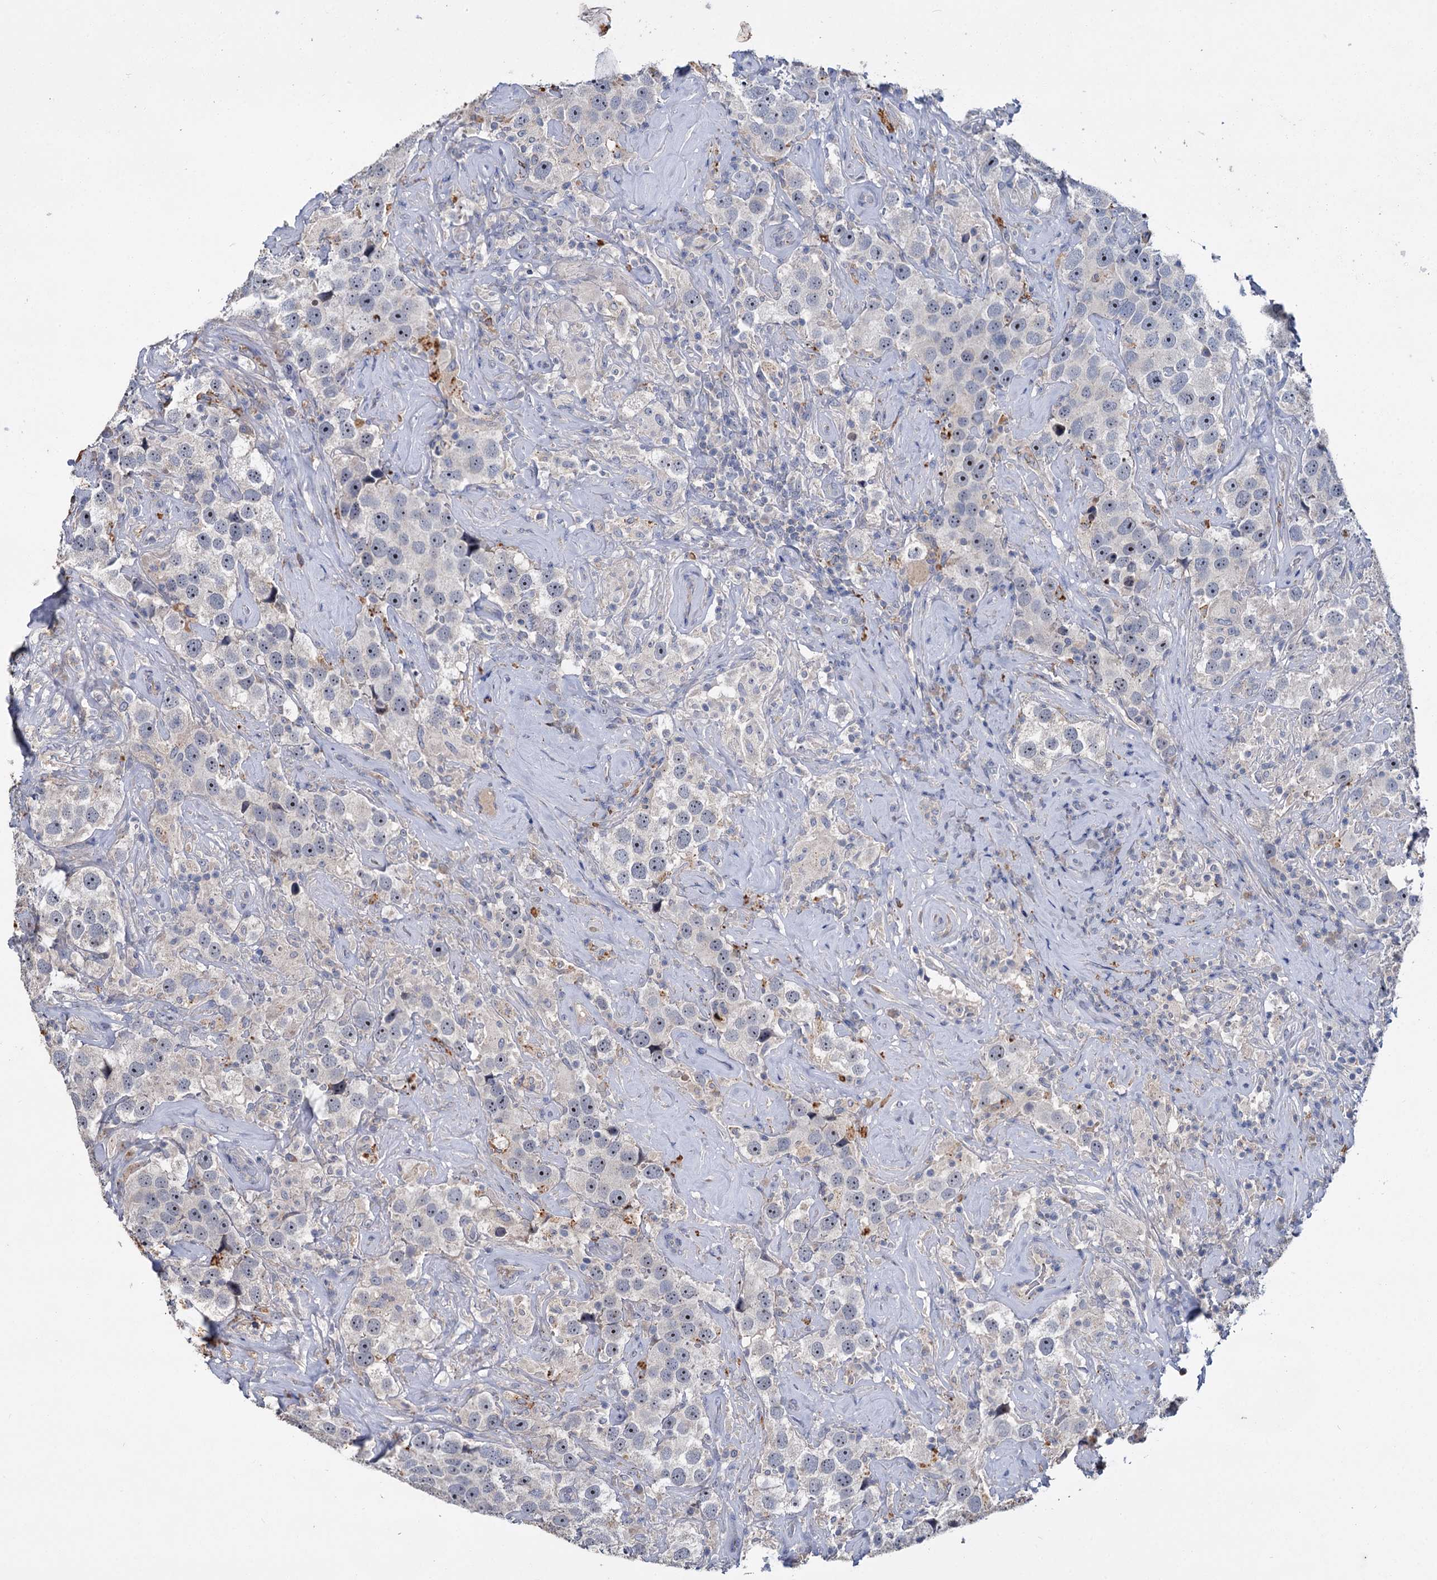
{"staining": {"intensity": "negative", "quantity": "none", "location": "none"}, "tissue": "testis cancer", "cell_type": "Tumor cells", "image_type": "cancer", "snomed": [{"axis": "morphology", "description": "Seminoma, NOS"}, {"axis": "topography", "description": "Testis"}], "caption": "Tumor cells are negative for protein expression in human testis cancer.", "gene": "ATP9A", "patient": {"sex": "male", "age": 49}}